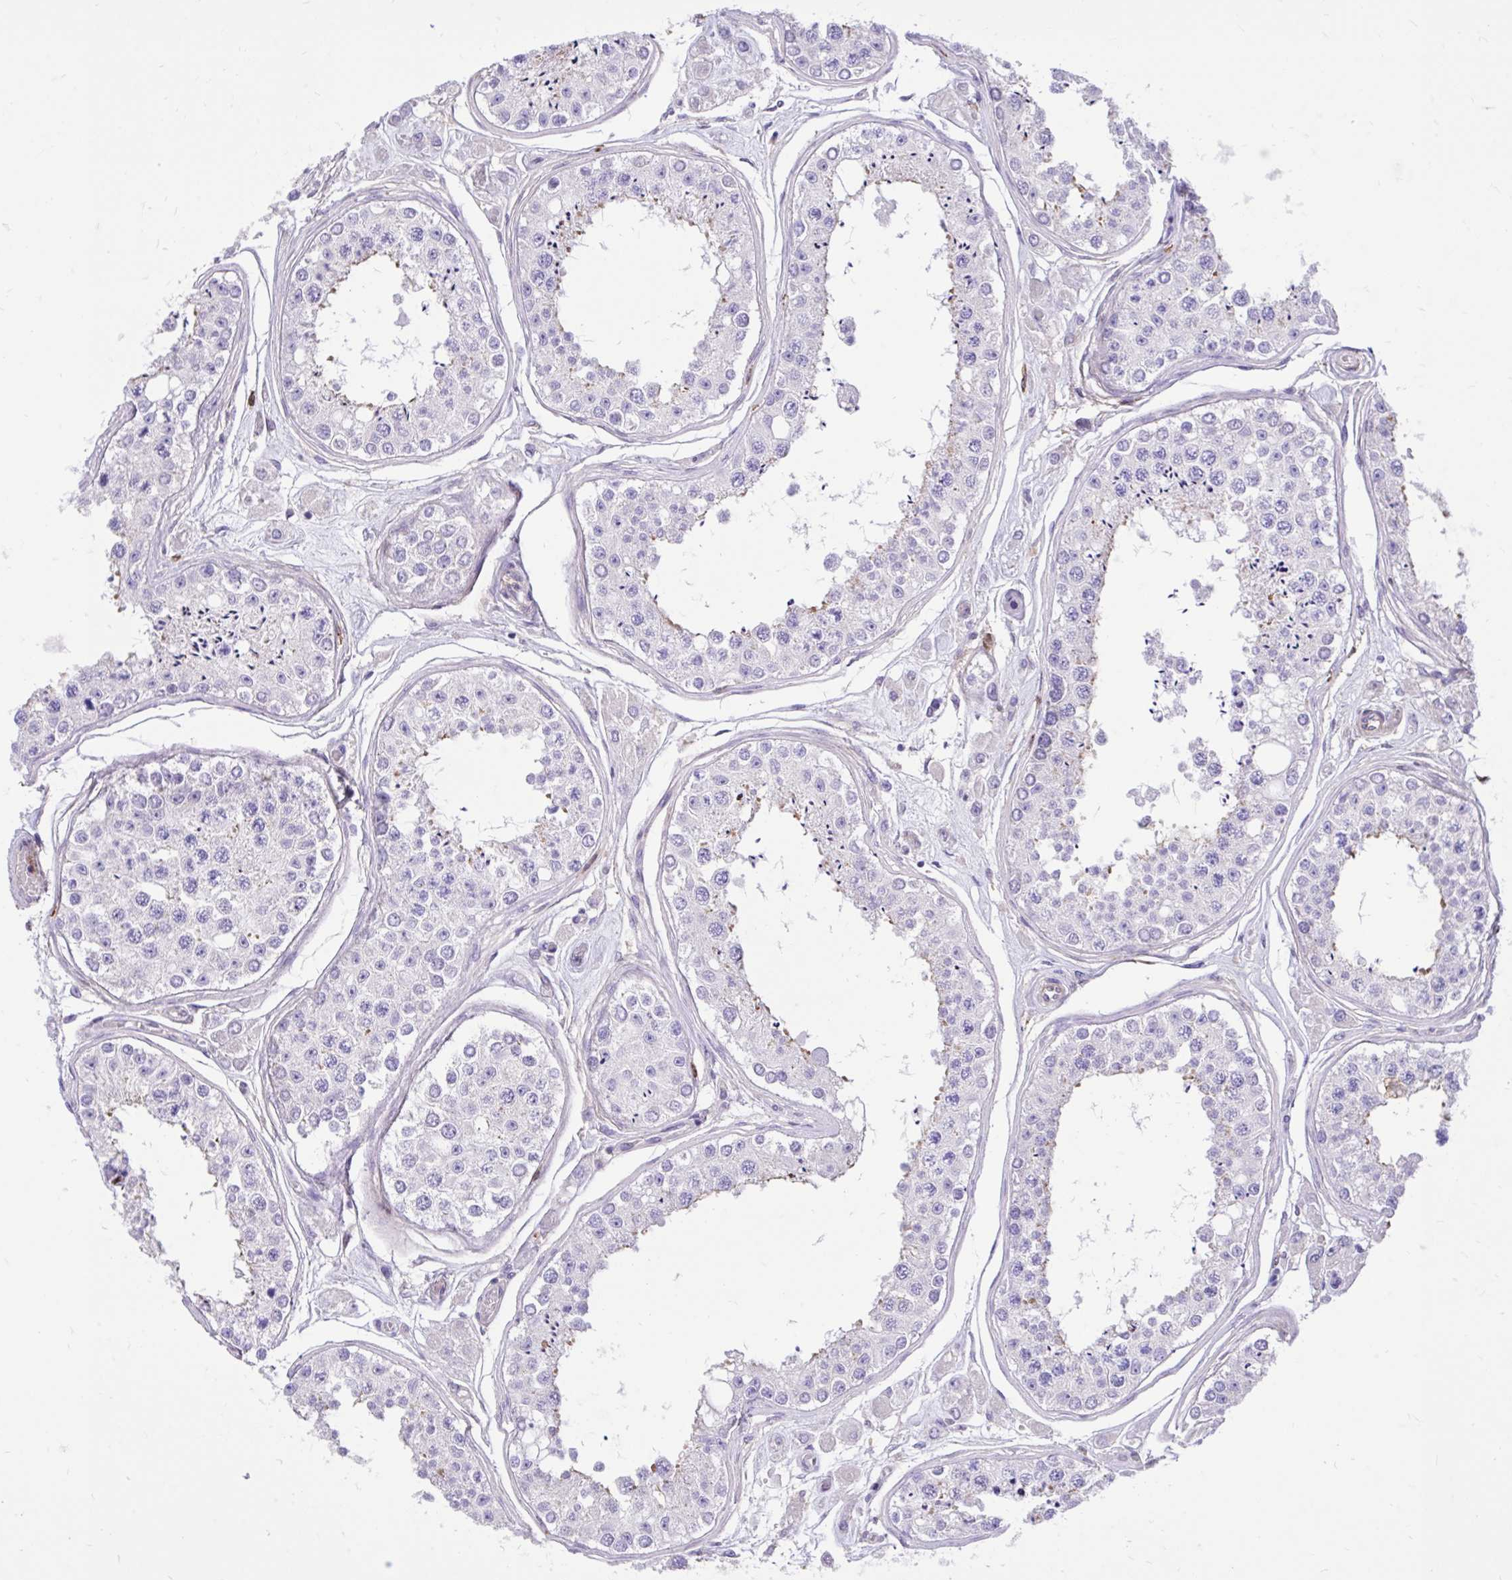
{"staining": {"intensity": "negative", "quantity": "none", "location": "none"}, "tissue": "testis", "cell_type": "Cells in seminiferous ducts", "image_type": "normal", "snomed": [{"axis": "morphology", "description": "Normal tissue, NOS"}, {"axis": "topography", "description": "Testis"}], "caption": "IHC histopathology image of unremarkable testis: human testis stained with DAB reveals no significant protein positivity in cells in seminiferous ducts.", "gene": "TLR7", "patient": {"sex": "male", "age": 25}}